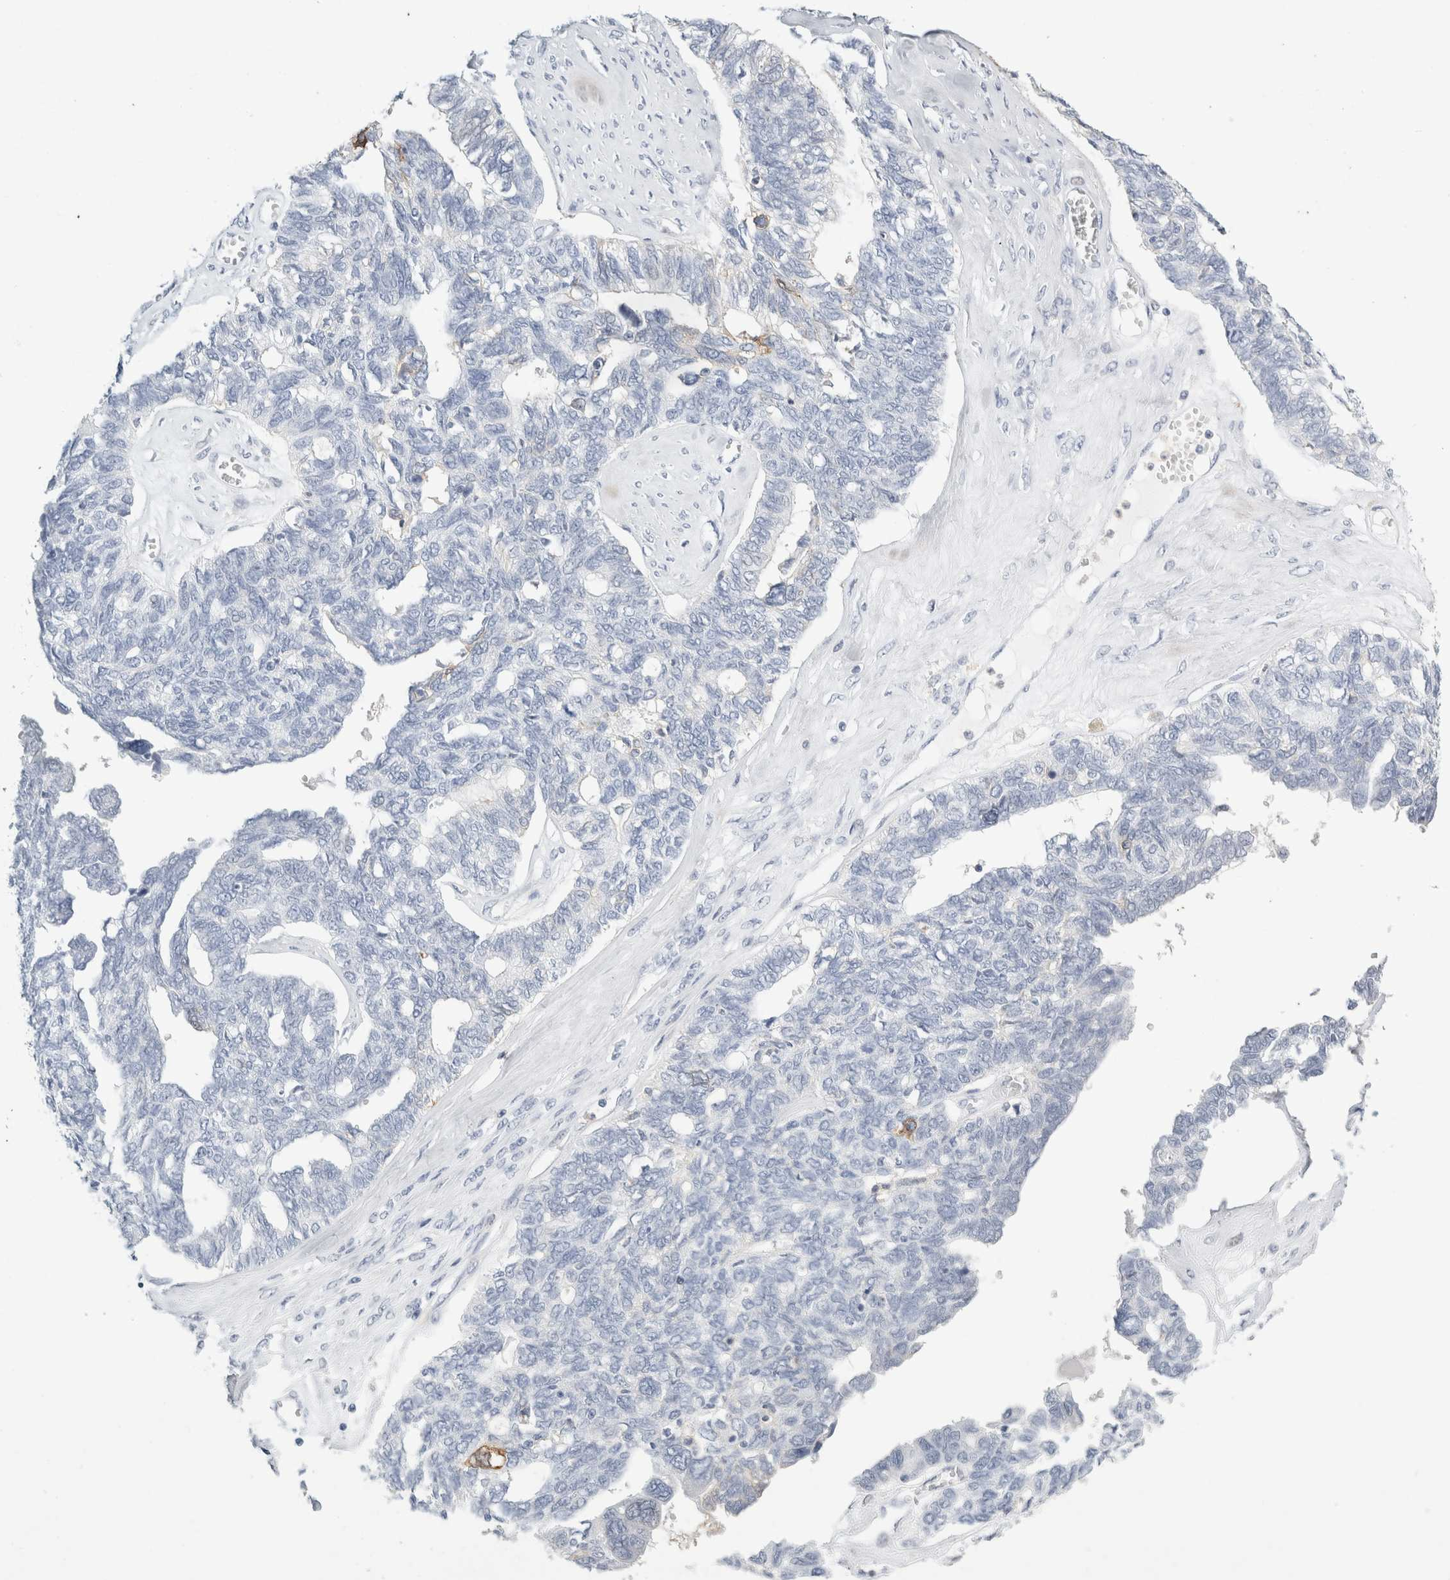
{"staining": {"intensity": "negative", "quantity": "none", "location": "none"}, "tissue": "ovarian cancer", "cell_type": "Tumor cells", "image_type": "cancer", "snomed": [{"axis": "morphology", "description": "Cystadenocarcinoma, serous, NOS"}, {"axis": "topography", "description": "Ovary"}], "caption": "Tumor cells show no significant expression in ovarian serous cystadenocarcinoma.", "gene": "P2RY2", "patient": {"sex": "female", "age": 79}}